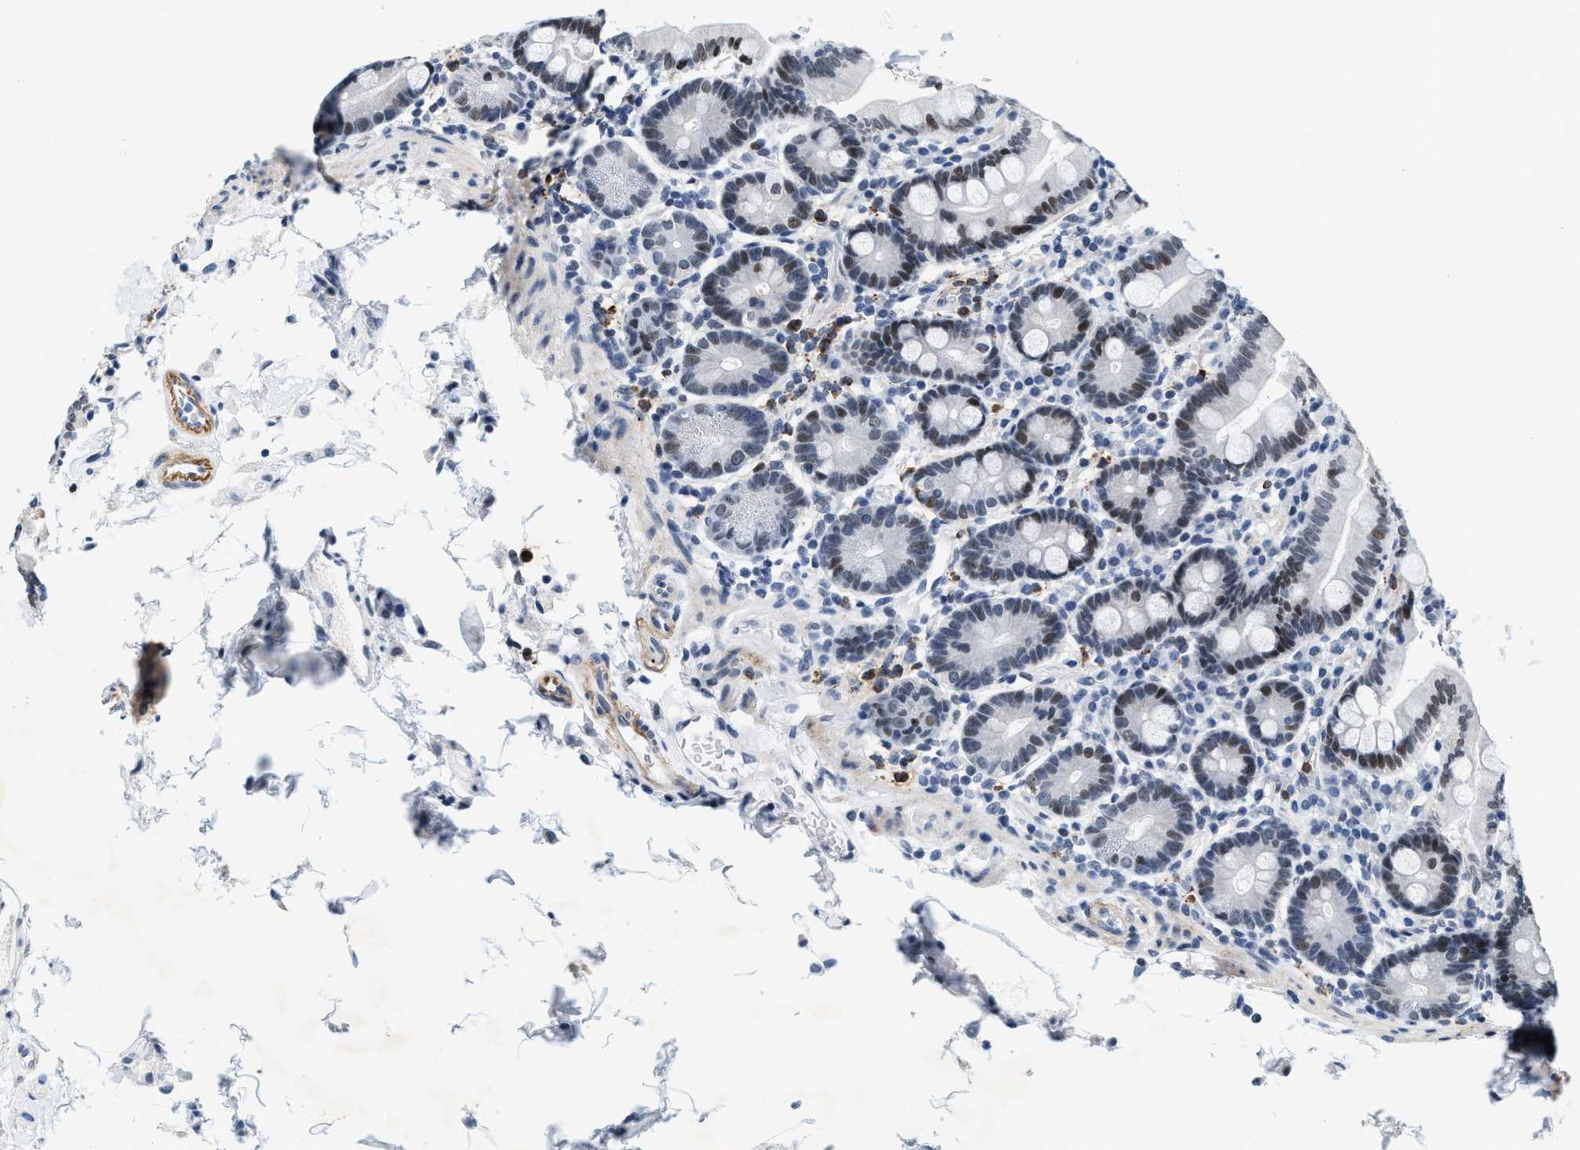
{"staining": {"intensity": "moderate", "quantity": "25%-75%", "location": "nuclear"}, "tissue": "duodenum", "cell_type": "Glandular cells", "image_type": "normal", "snomed": [{"axis": "morphology", "description": "Normal tissue, NOS"}, {"axis": "topography", "description": "Small intestine, NOS"}], "caption": "Unremarkable duodenum shows moderate nuclear positivity in approximately 25%-75% of glandular cells, visualized by immunohistochemistry. The staining was performed using DAB (3,3'-diaminobenzidine), with brown indicating positive protein expression. Nuclei are stained blue with hematoxylin.", "gene": "SETD1B", "patient": {"sex": "female", "age": 71}}